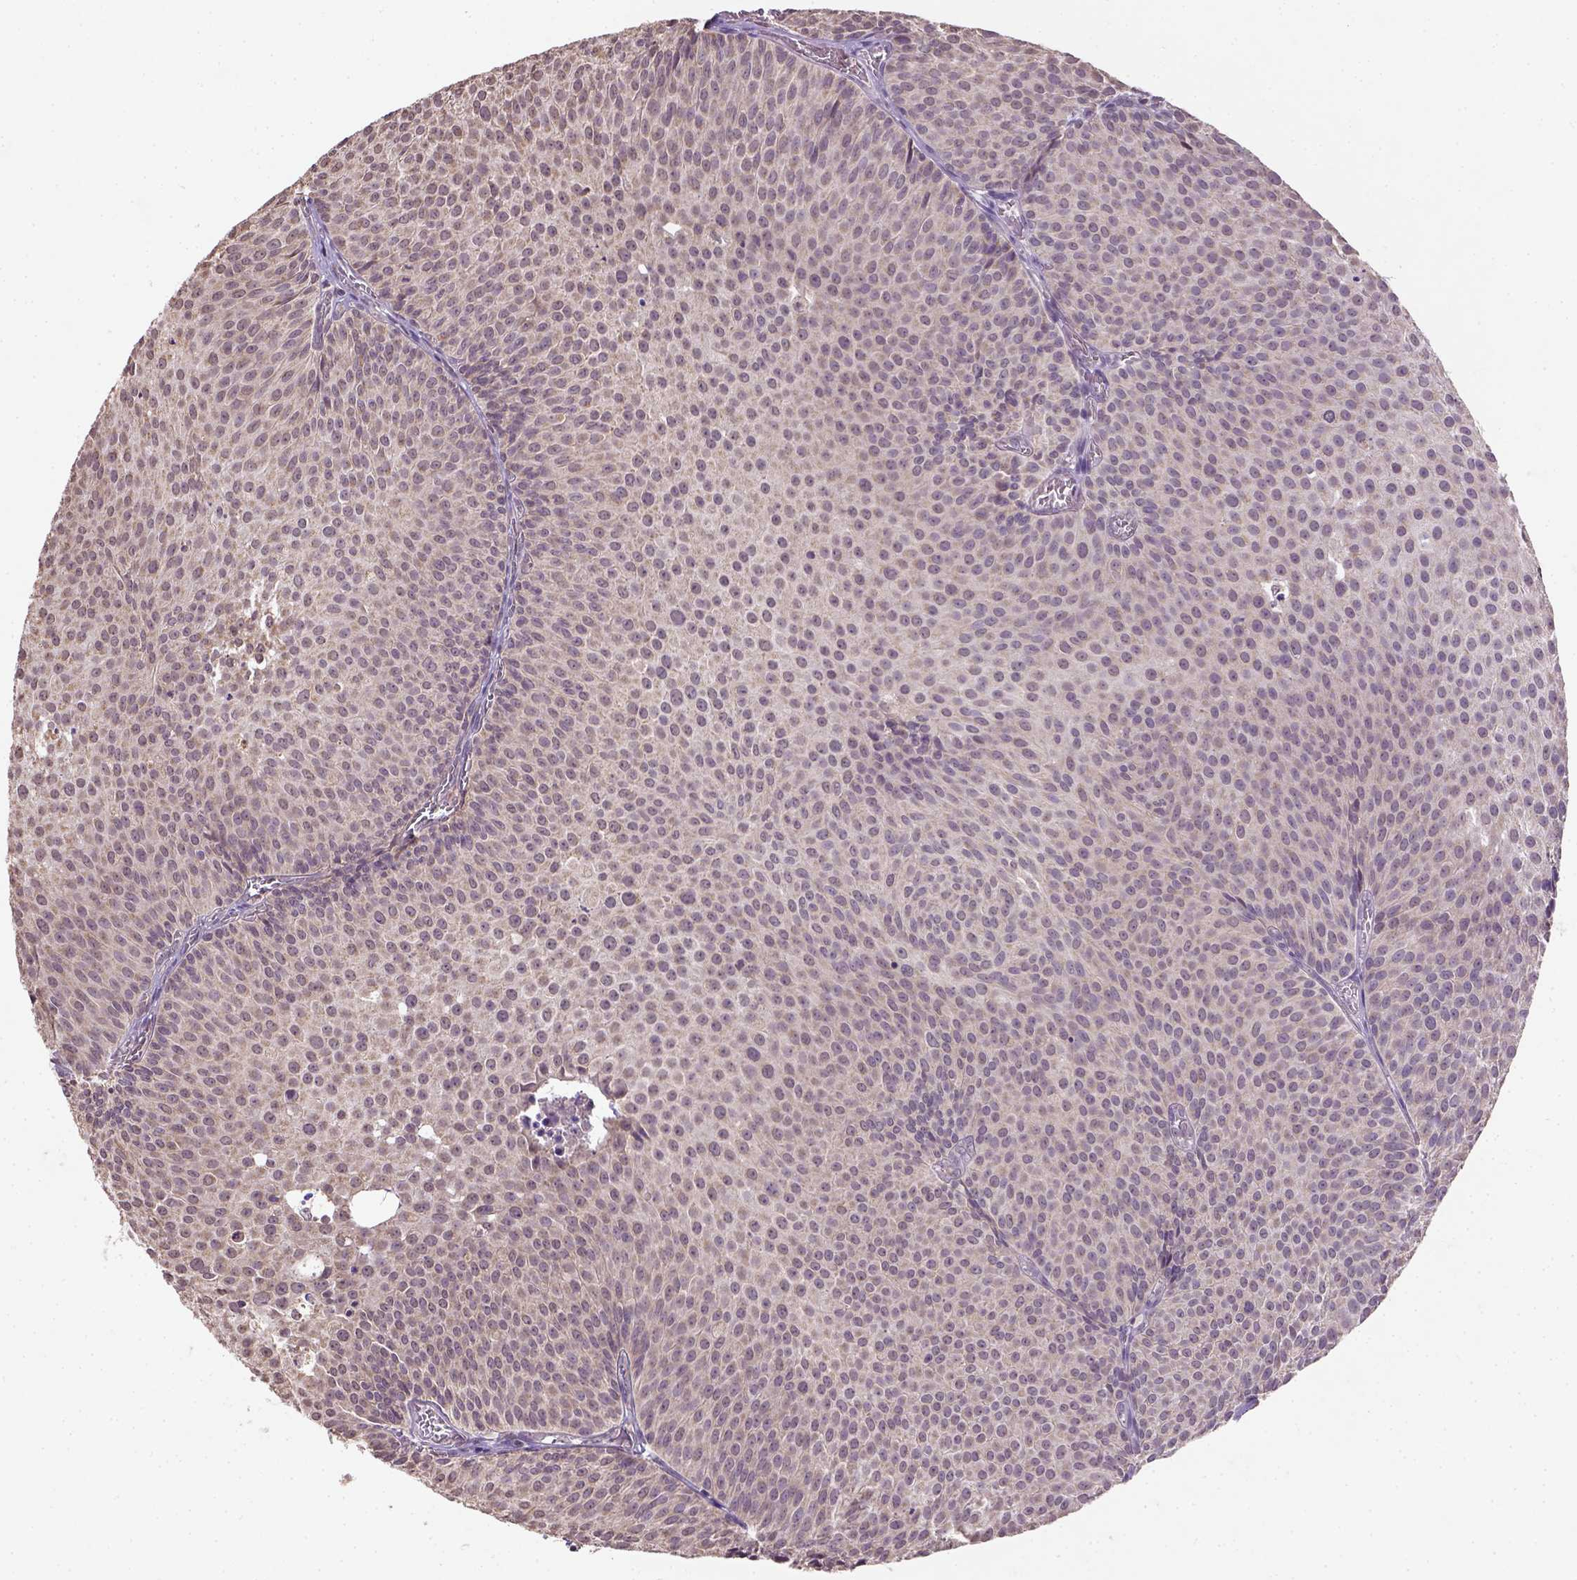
{"staining": {"intensity": "moderate", "quantity": "<25%", "location": "cytoplasmic/membranous"}, "tissue": "urothelial cancer", "cell_type": "Tumor cells", "image_type": "cancer", "snomed": [{"axis": "morphology", "description": "Urothelial carcinoma, Low grade"}, {"axis": "topography", "description": "Urinary bladder"}], "caption": "IHC micrograph of human urothelial carcinoma (low-grade) stained for a protein (brown), which displays low levels of moderate cytoplasmic/membranous staining in about <25% of tumor cells.", "gene": "NUDT10", "patient": {"sex": "male", "age": 63}}